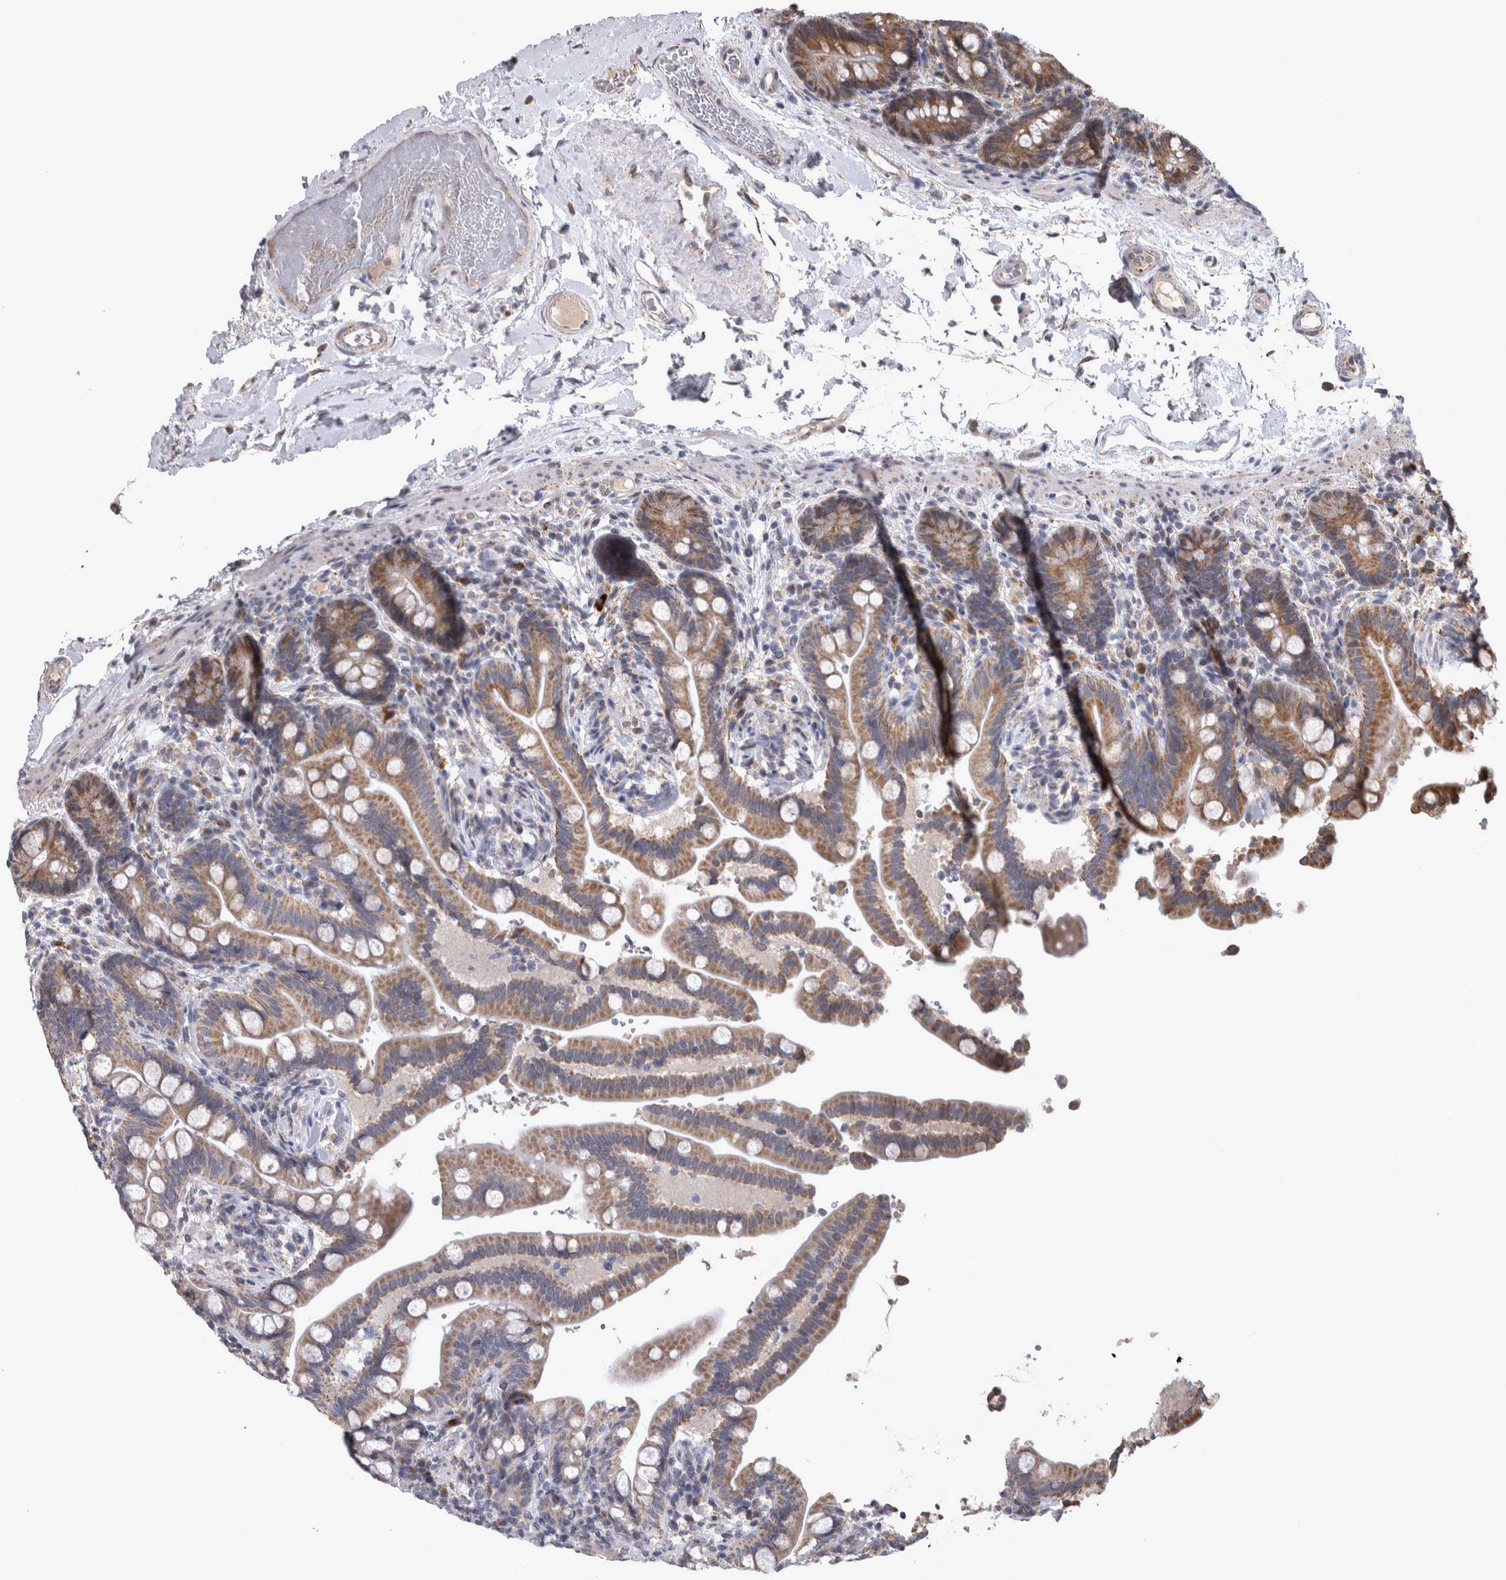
{"staining": {"intensity": "weak", "quantity": "25%-75%", "location": "cytoplasmic/membranous"}, "tissue": "colon", "cell_type": "Endothelial cells", "image_type": "normal", "snomed": [{"axis": "morphology", "description": "Normal tissue, NOS"}, {"axis": "topography", "description": "Smooth muscle"}, {"axis": "topography", "description": "Colon"}], "caption": "Immunohistochemical staining of unremarkable human colon reveals 25%-75% levels of weak cytoplasmic/membranous protein expression in about 25%-75% of endothelial cells.", "gene": "DBT", "patient": {"sex": "male", "age": 73}}